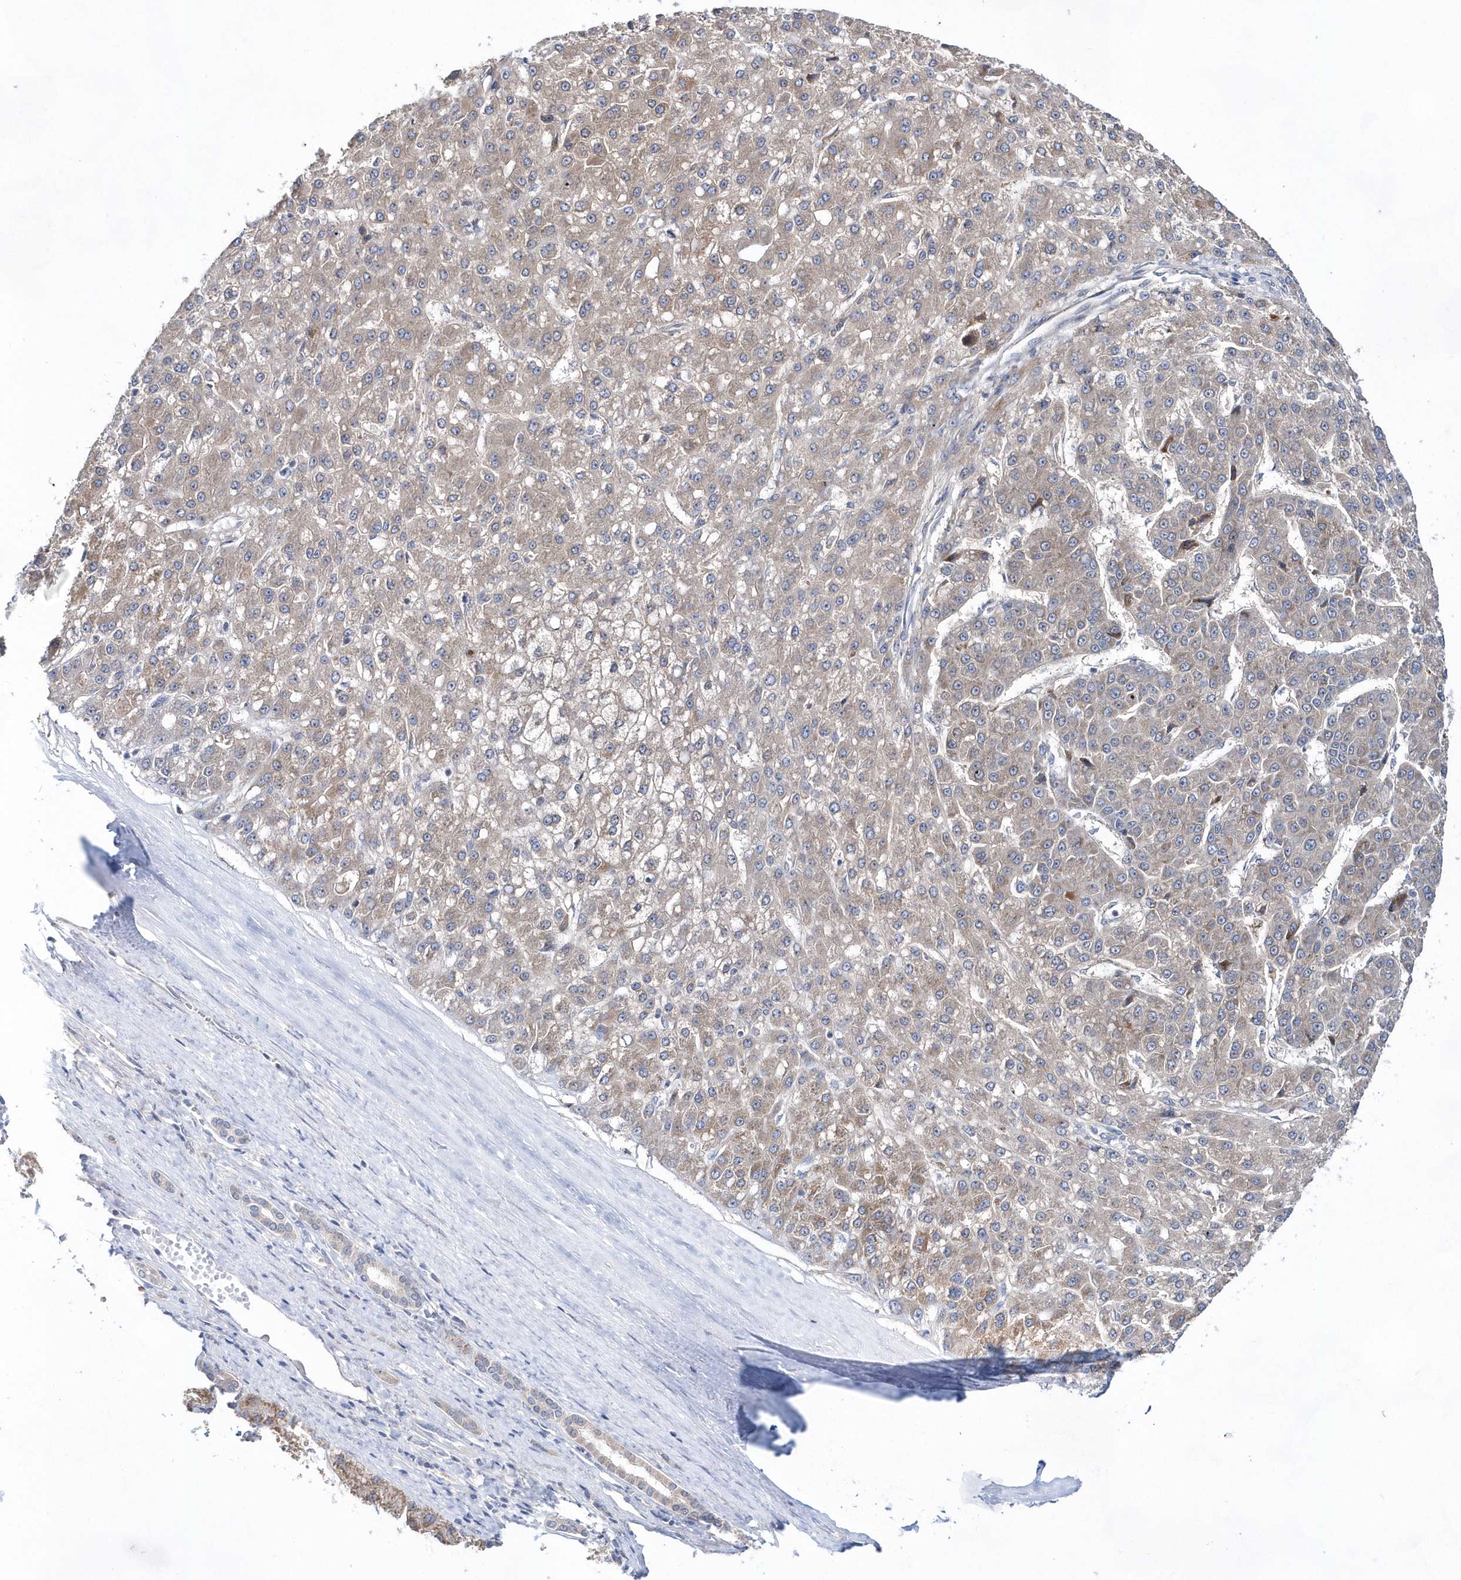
{"staining": {"intensity": "weak", "quantity": ">75%", "location": "cytoplasmic/membranous"}, "tissue": "liver cancer", "cell_type": "Tumor cells", "image_type": "cancer", "snomed": [{"axis": "morphology", "description": "Carcinoma, Hepatocellular, NOS"}, {"axis": "topography", "description": "Liver"}], "caption": "Approximately >75% of tumor cells in human hepatocellular carcinoma (liver) demonstrate weak cytoplasmic/membranous protein positivity as visualized by brown immunohistochemical staining.", "gene": "BDH2", "patient": {"sex": "male", "age": 67}}